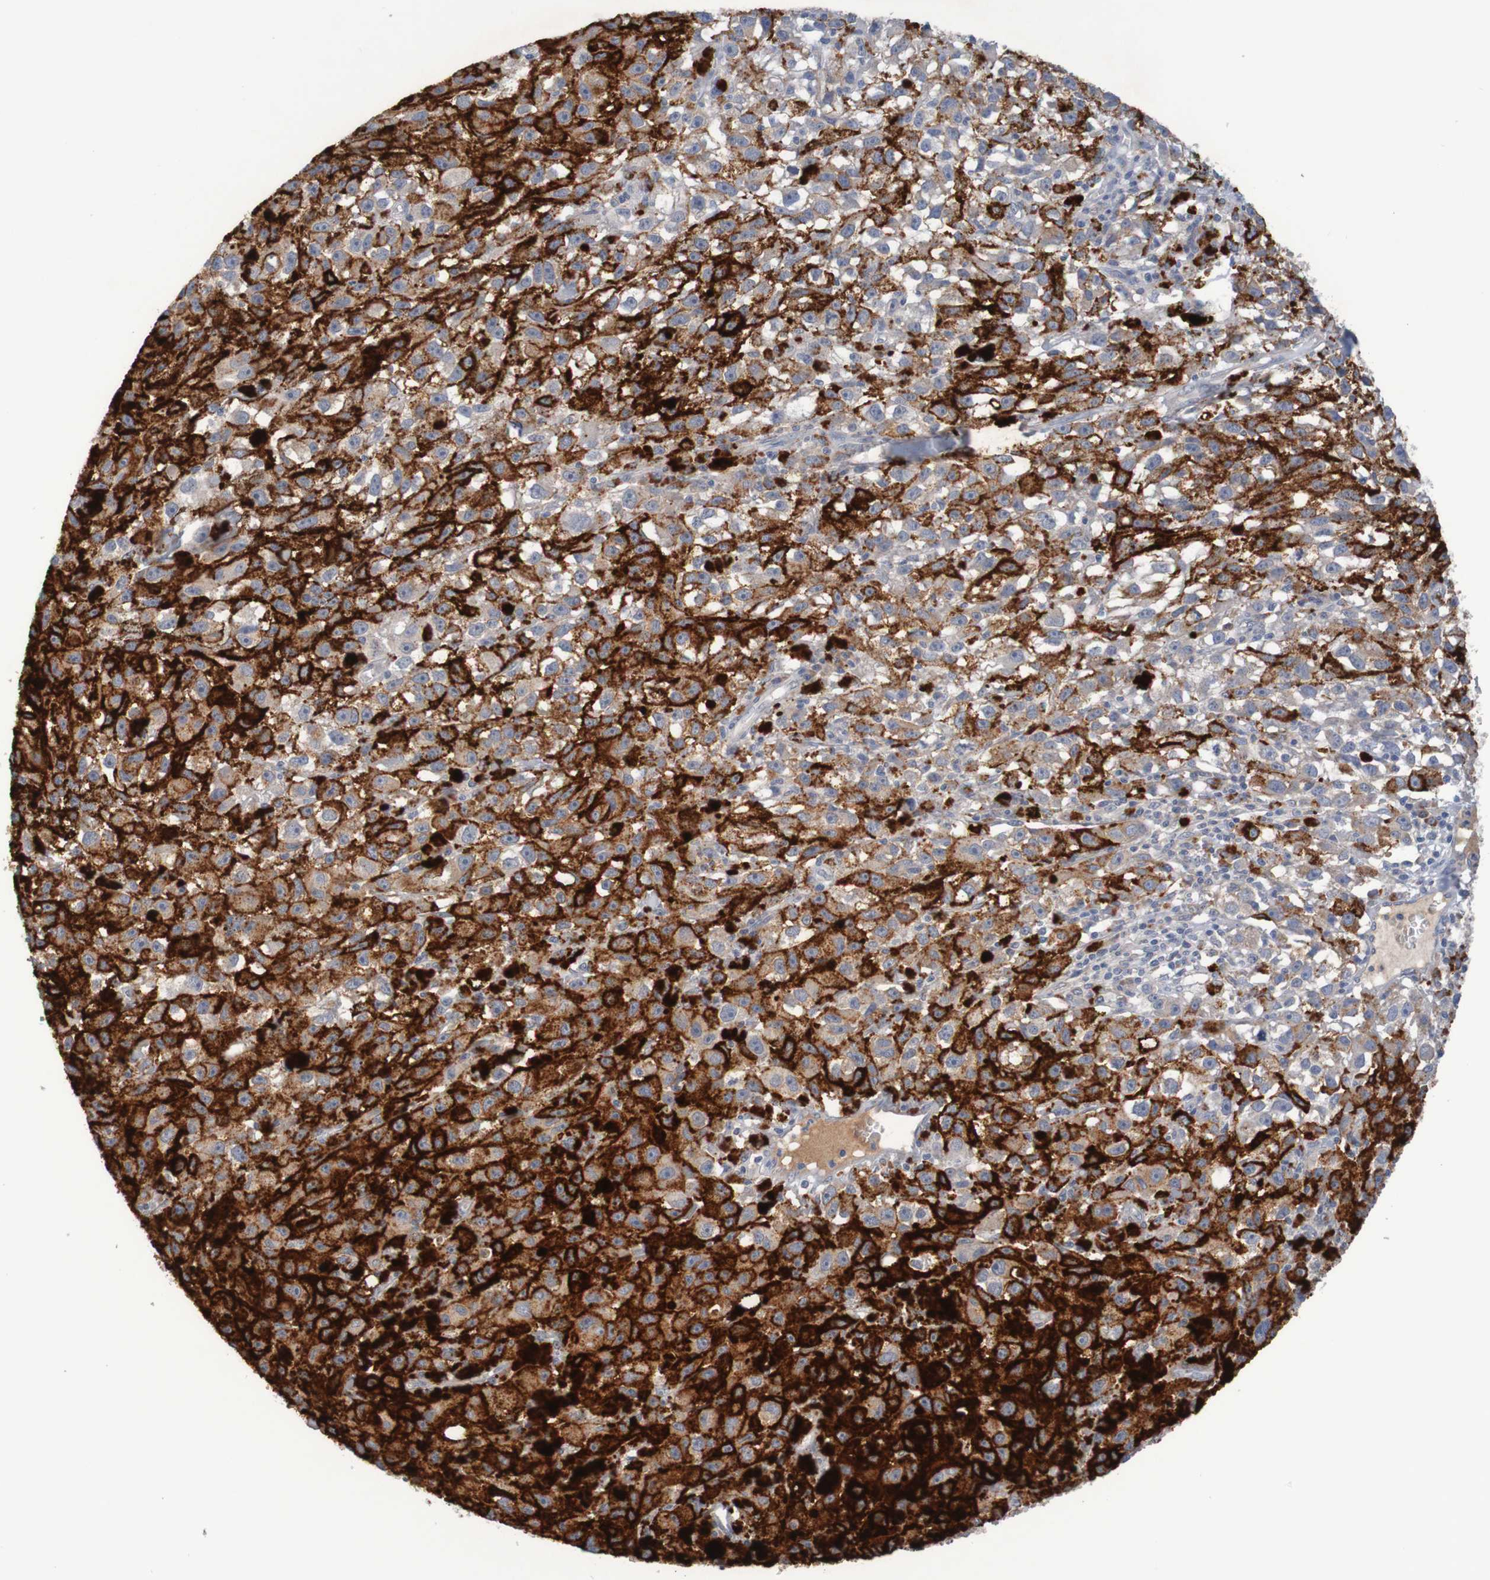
{"staining": {"intensity": "moderate", "quantity": ">75%", "location": "cytoplasmic/membranous"}, "tissue": "melanoma", "cell_type": "Tumor cells", "image_type": "cancer", "snomed": [{"axis": "morphology", "description": "Malignant melanoma, NOS"}, {"axis": "topography", "description": "Skin"}], "caption": "Immunohistochemical staining of human malignant melanoma exhibits medium levels of moderate cytoplasmic/membranous positivity in approximately >75% of tumor cells. The protein of interest is shown in brown color, while the nuclei are stained blue.", "gene": "LTA", "patient": {"sex": "female", "age": 104}}